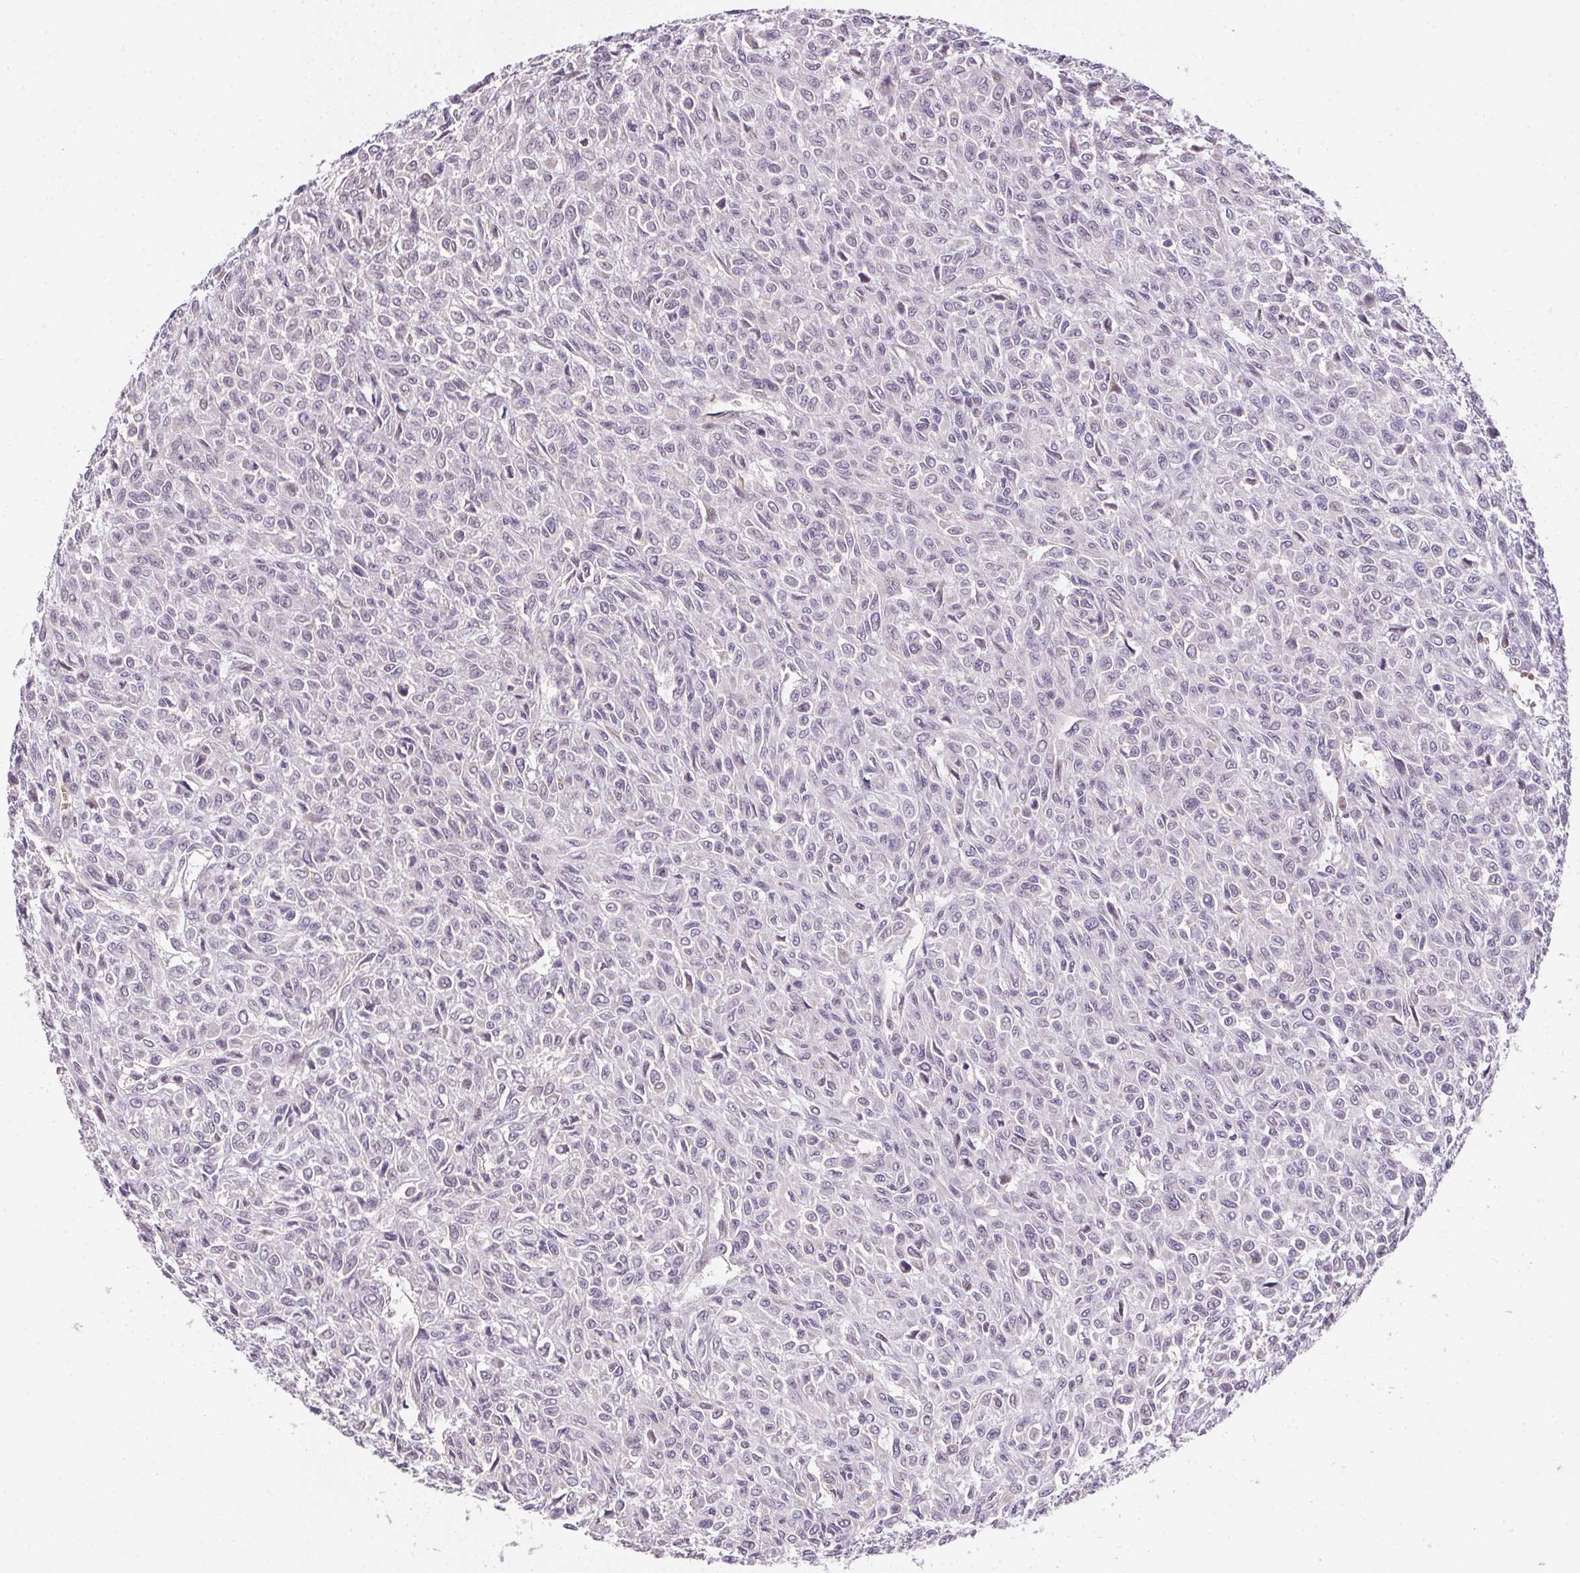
{"staining": {"intensity": "negative", "quantity": "none", "location": "none"}, "tissue": "renal cancer", "cell_type": "Tumor cells", "image_type": "cancer", "snomed": [{"axis": "morphology", "description": "Adenocarcinoma, NOS"}, {"axis": "topography", "description": "Kidney"}], "caption": "An immunohistochemistry (IHC) micrograph of renal adenocarcinoma is shown. There is no staining in tumor cells of renal adenocarcinoma. (DAB IHC, high magnification).", "gene": "METTL13", "patient": {"sex": "male", "age": 58}}